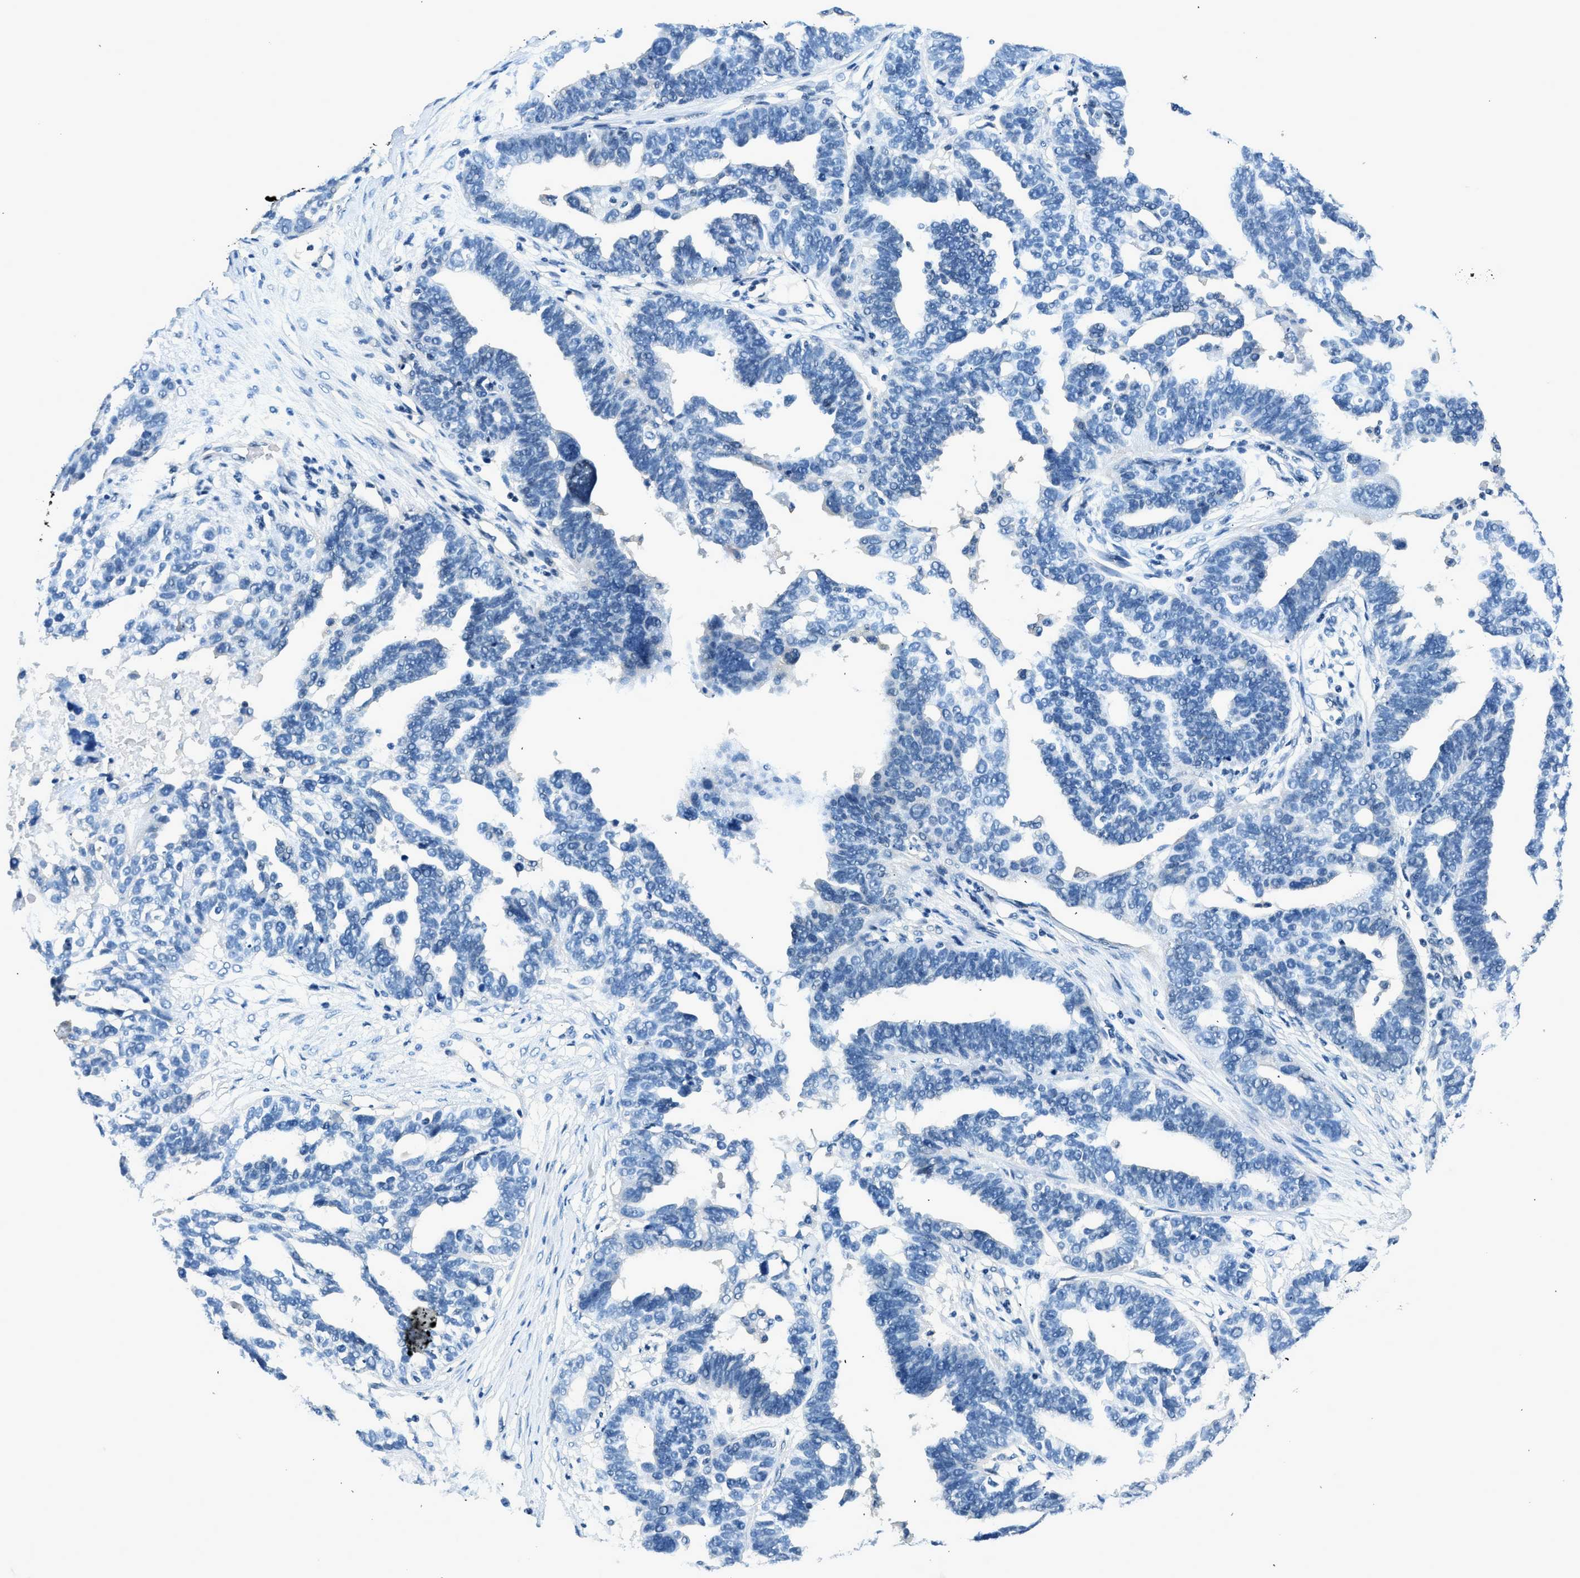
{"staining": {"intensity": "negative", "quantity": "none", "location": "none"}, "tissue": "ovarian cancer", "cell_type": "Tumor cells", "image_type": "cancer", "snomed": [{"axis": "morphology", "description": "Cystadenocarcinoma, serous, NOS"}, {"axis": "topography", "description": "Ovary"}], "caption": "Ovarian serous cystadenocarcinoma stained for a protein using immunohistochemistry (IHC) shows no expression tumor cells.", "gene": "LMLN", "patient": {"sex": "female", "age": 59}}